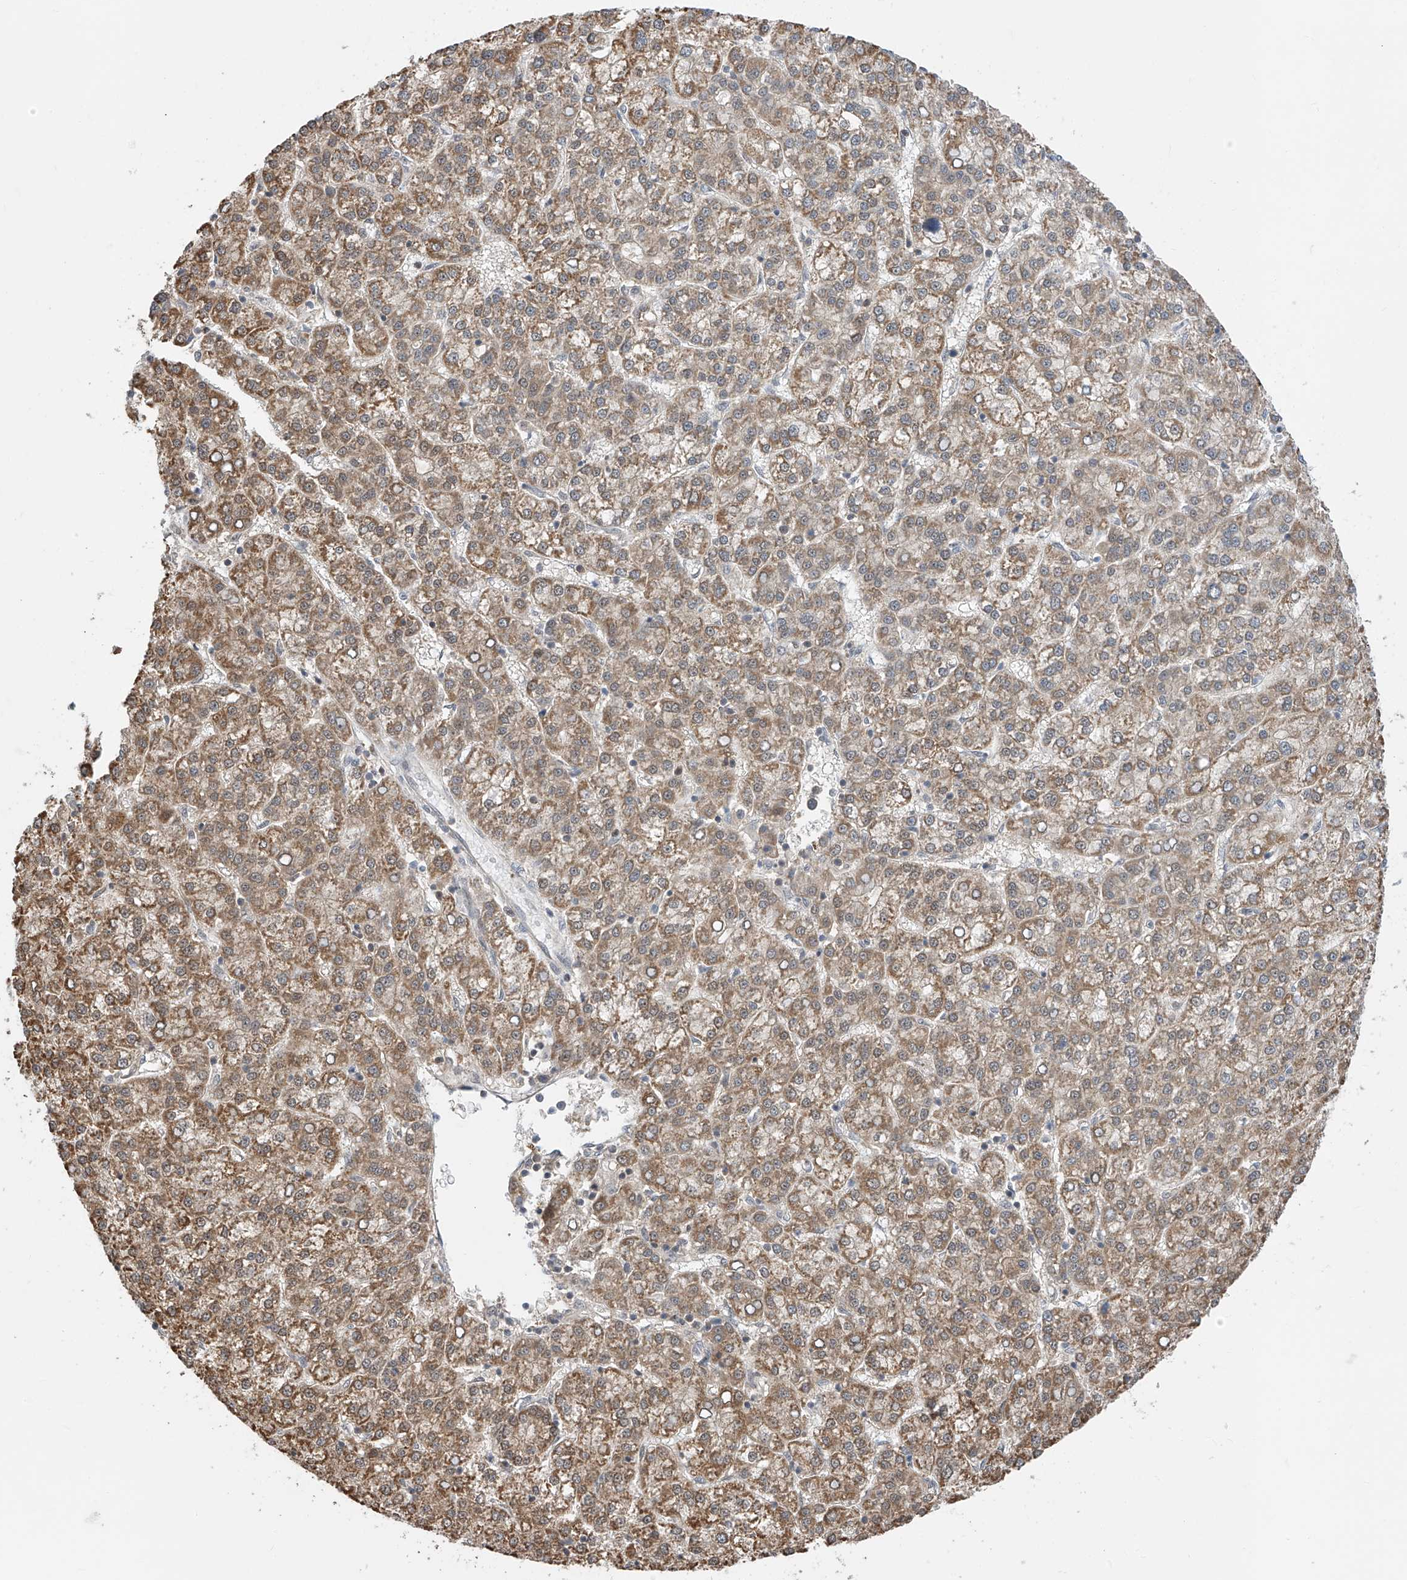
{"staining": {"intensity": "moderate", "quantity": ">75%", "location": "cytoplasmic/membranous"}, "tissue": "liver cancer", "cell_type": "Tumor cells", "image_type": "cancer", "snomed": [{"axis": "morphology", "description": "Carcinoma, Hepatocellular, NOS"}, {"axis": "topography", "description": "Liver"}], "caption": "The photomicrograph demonstrates a brown stain indicating the presence of a protein in the cytoplasmic/membranous of tumor cells in liver cancer (hepatocellular carcinoma).", "gene": "TTC38", "patient": {"sex": "female", "age": 58}}